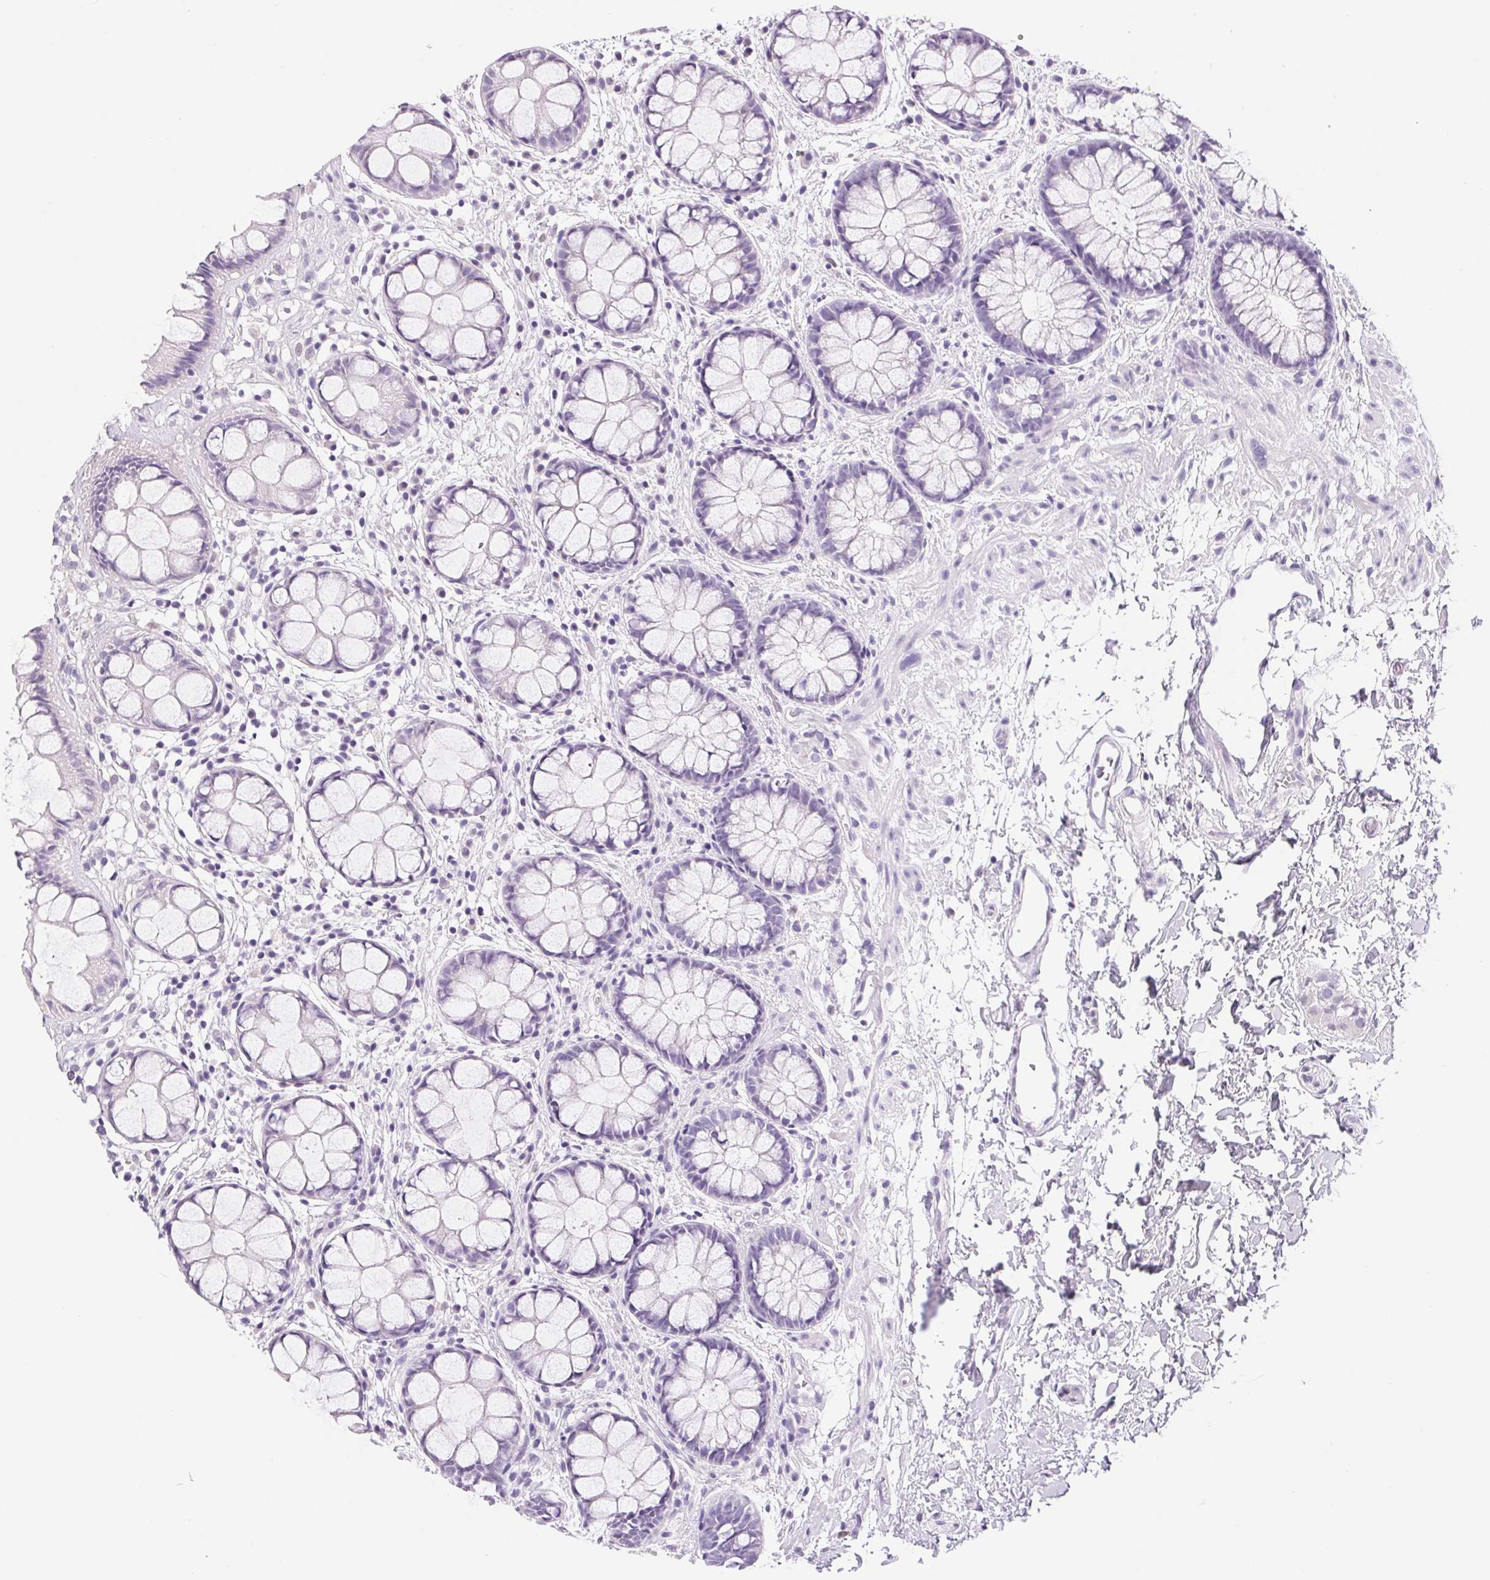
{"staining": {"intensity": "negative", "quantity": "none", "location": "none"}, "tissue": "rectum", "cell_type": "Glandular cells", "image_type": "normal", "snomed": [{"axis": "morphology", "description": "Normal tissue, NOS"}, {"axis": "topography", "description": "Rectum"}], "caption": "Benign rectum was stained to show a protein in brown. There is no significant expression in glandular cells. (Stains: DAB (3,3'-diaminobenzidine) immunohistochemistry with hematoxylin counter stain, Microscopy: brightfield microscopy at high magnification).", "gene": "ASGR2", "patient": {"sex": "female", "age": 62}}